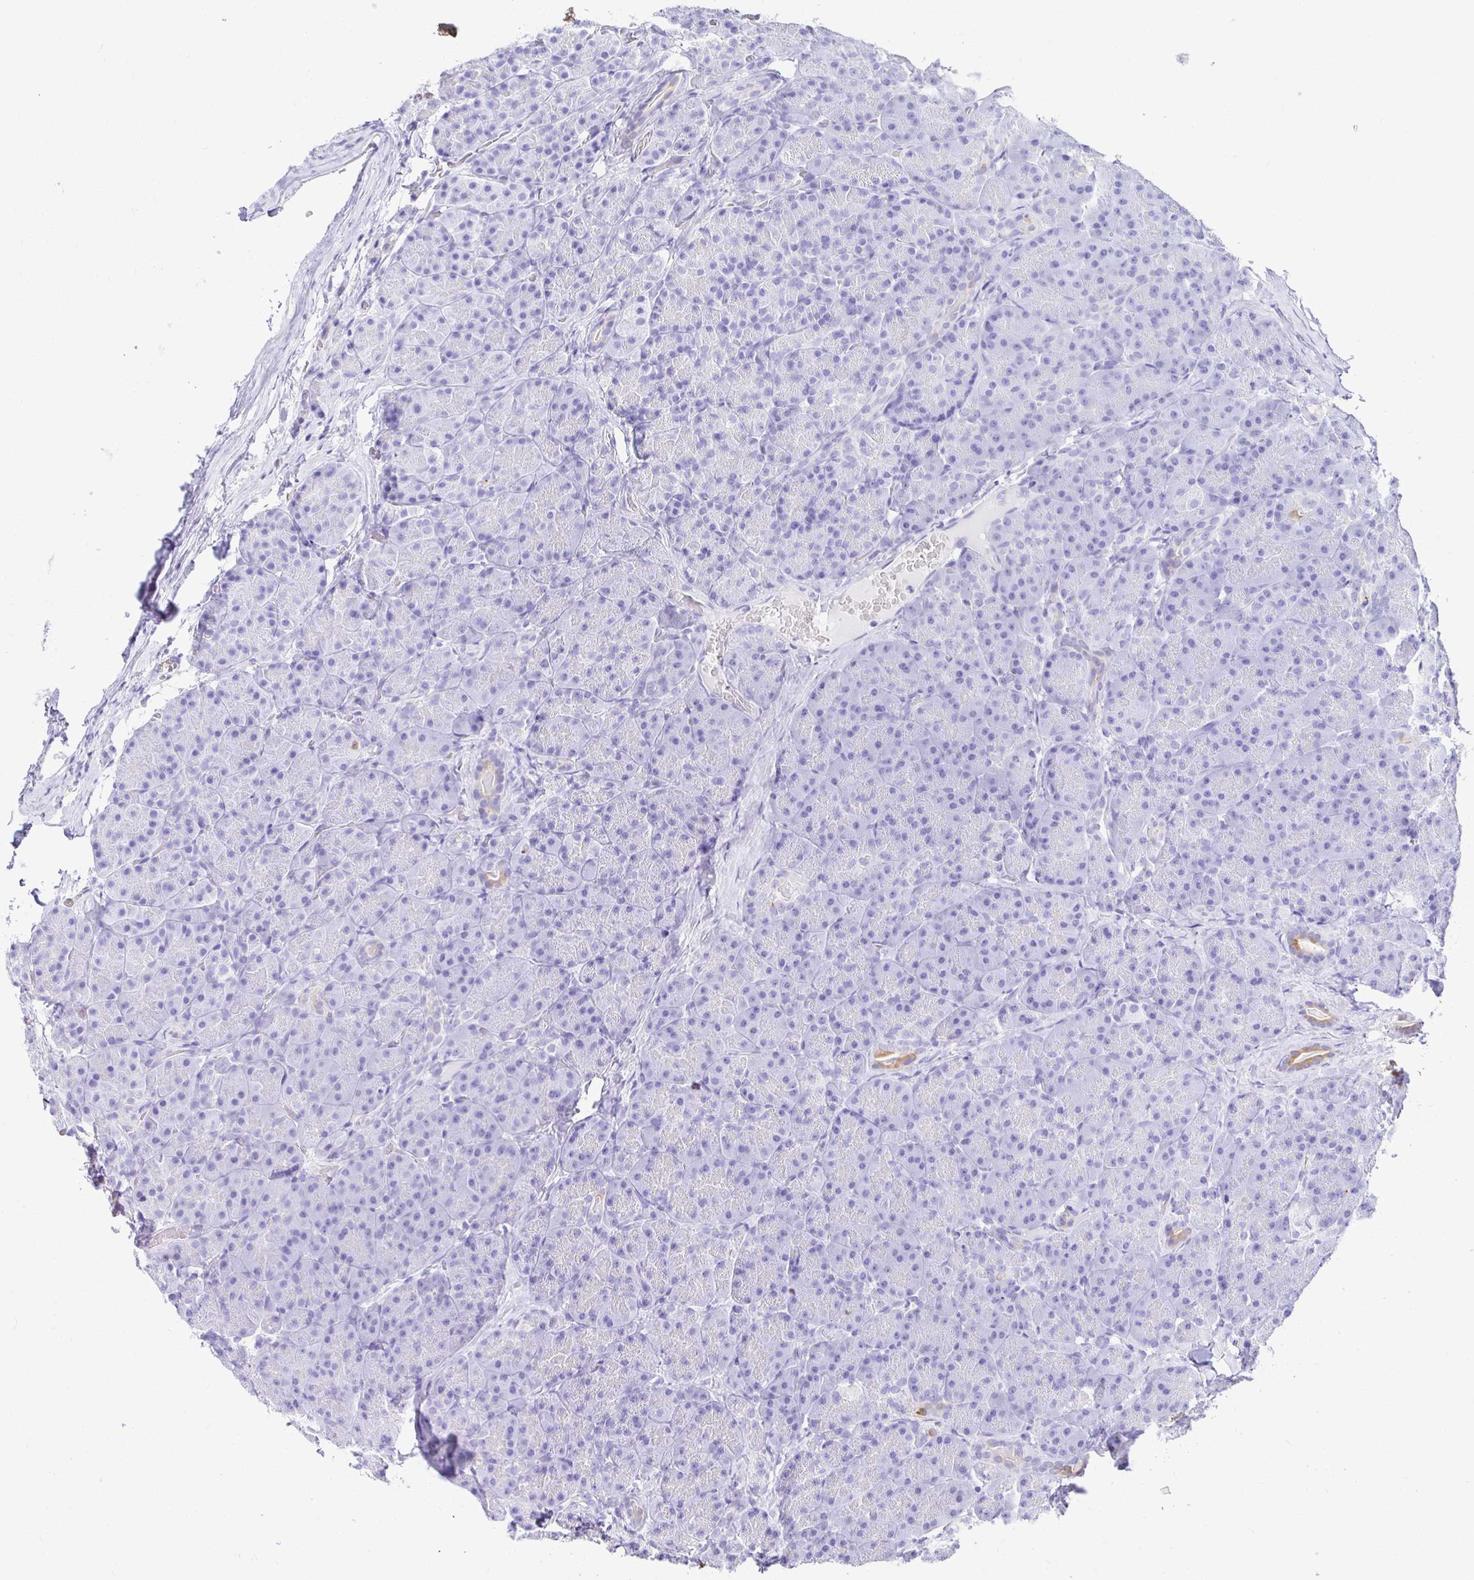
{"staining": {"intensity": "moderate", "quantity": "<25%", "location": "cytoplasmic/membranous"}, "tissue": "pancreas", "cell_type": "Exocrine glandular cells", "image_type": "normal", "snomed": [{"axis": "morphology", "description": "Normal tissue, NOS"}, {"axis": "topography", "description": "Pancreas"}], "caption": "About <25% of exocrine glandular cells in unremarkable human pancreas show moderate cytoplasmic/membranous protein positivity as visualized by brown immunohistochemical staining.", "gene": "TAF1D", "patient": {"sex": "male", "age": 57}}